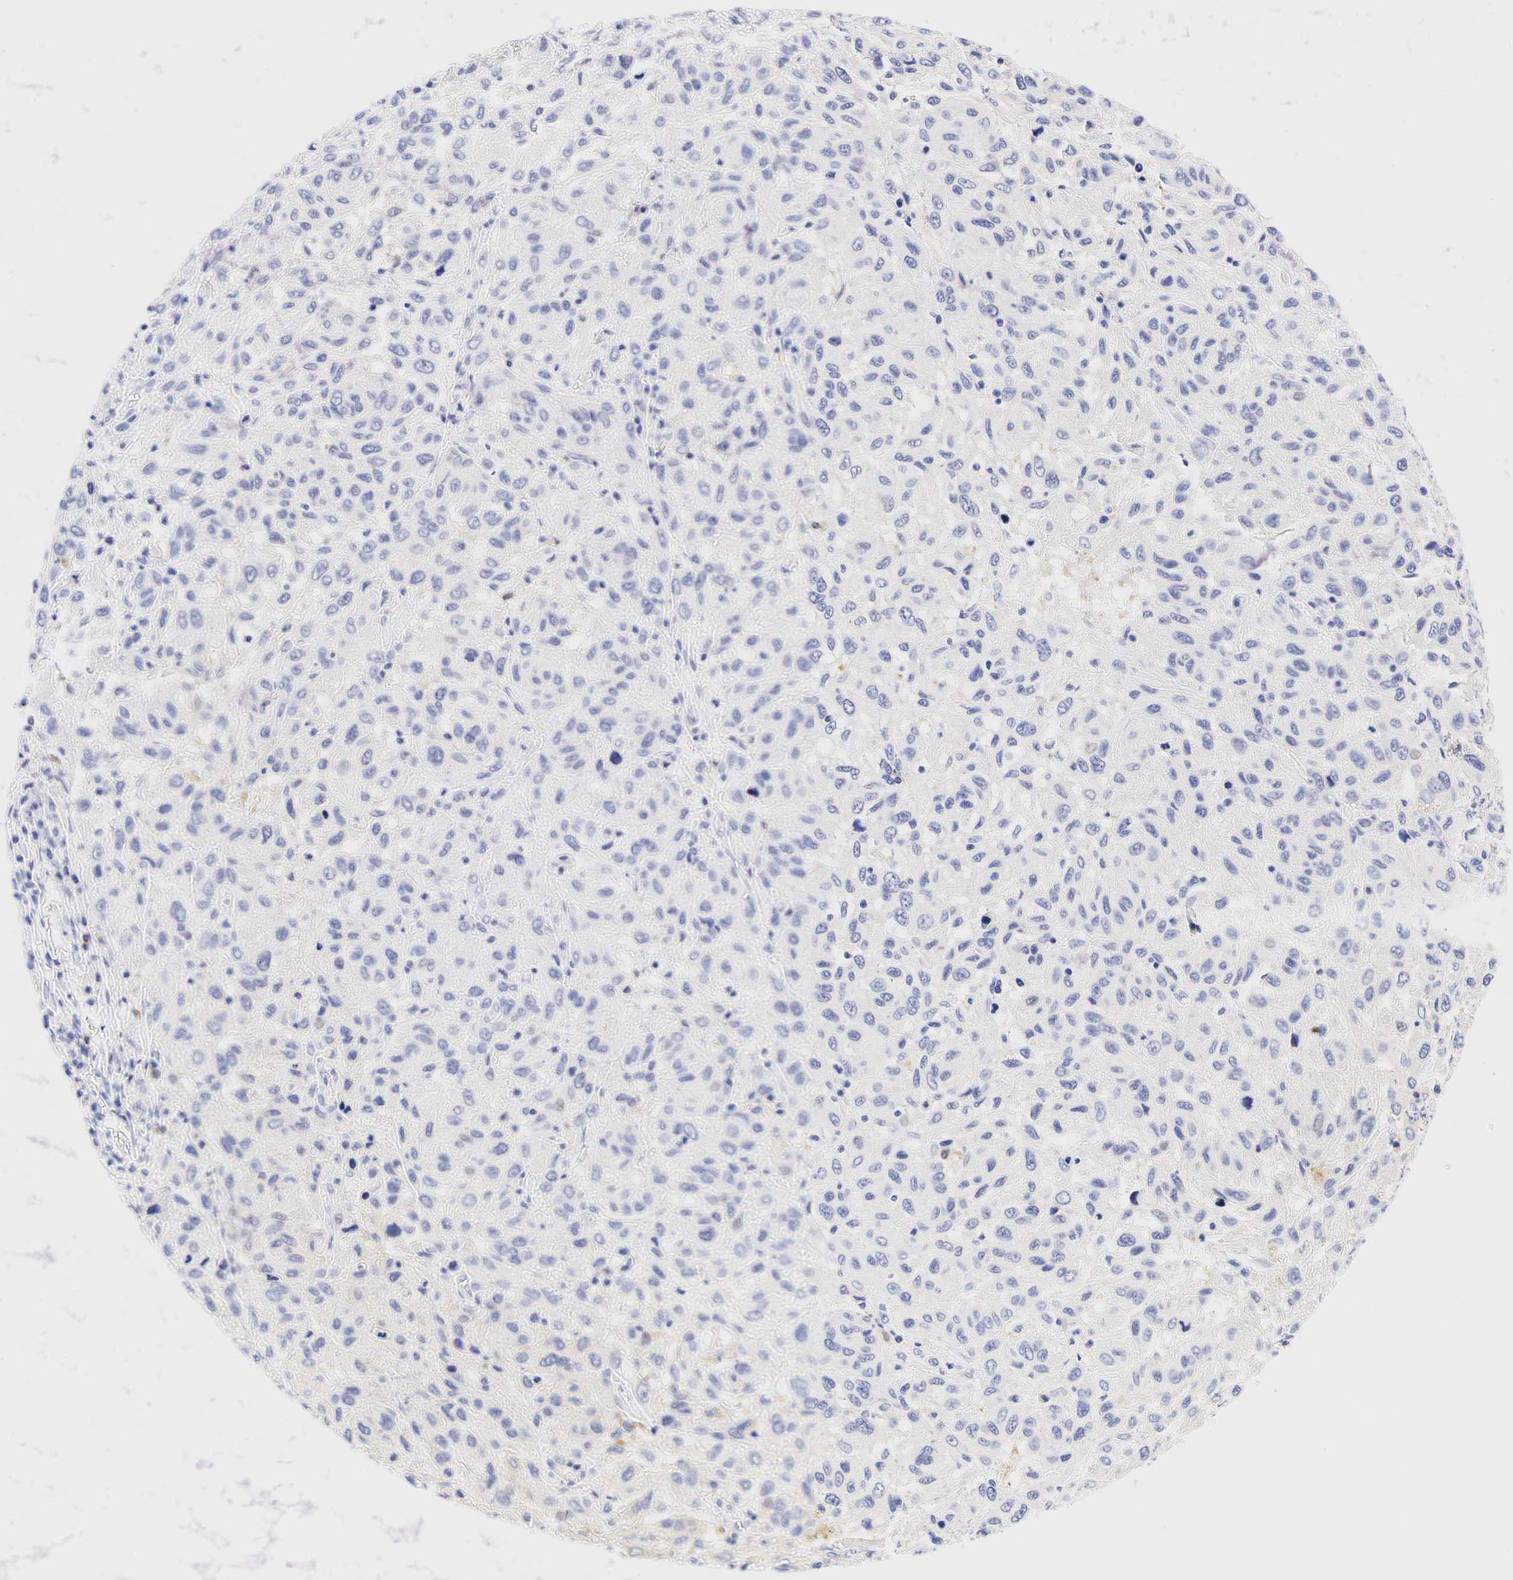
{"staining": {"intensity": "weak", "quantity": "<25%", "location": "cytoplasmic/membranous"}, "tissue": "melanoma", "cell_type": "Tumor cells", "image_type": "cancer", "snomed": [{"axis": "morphology", "description": "Malignant melanoma, NOS"}, {"axis": "topography", "description": "Skin"}], "caption": "High power microscopy micrograph of an immunohistochemistry photomicrograph of malignant melanoma, revealing no significant staining in tumor cells.", "gene": "TNFRSF8", "patient": {"sex": "female", "age": 77}}